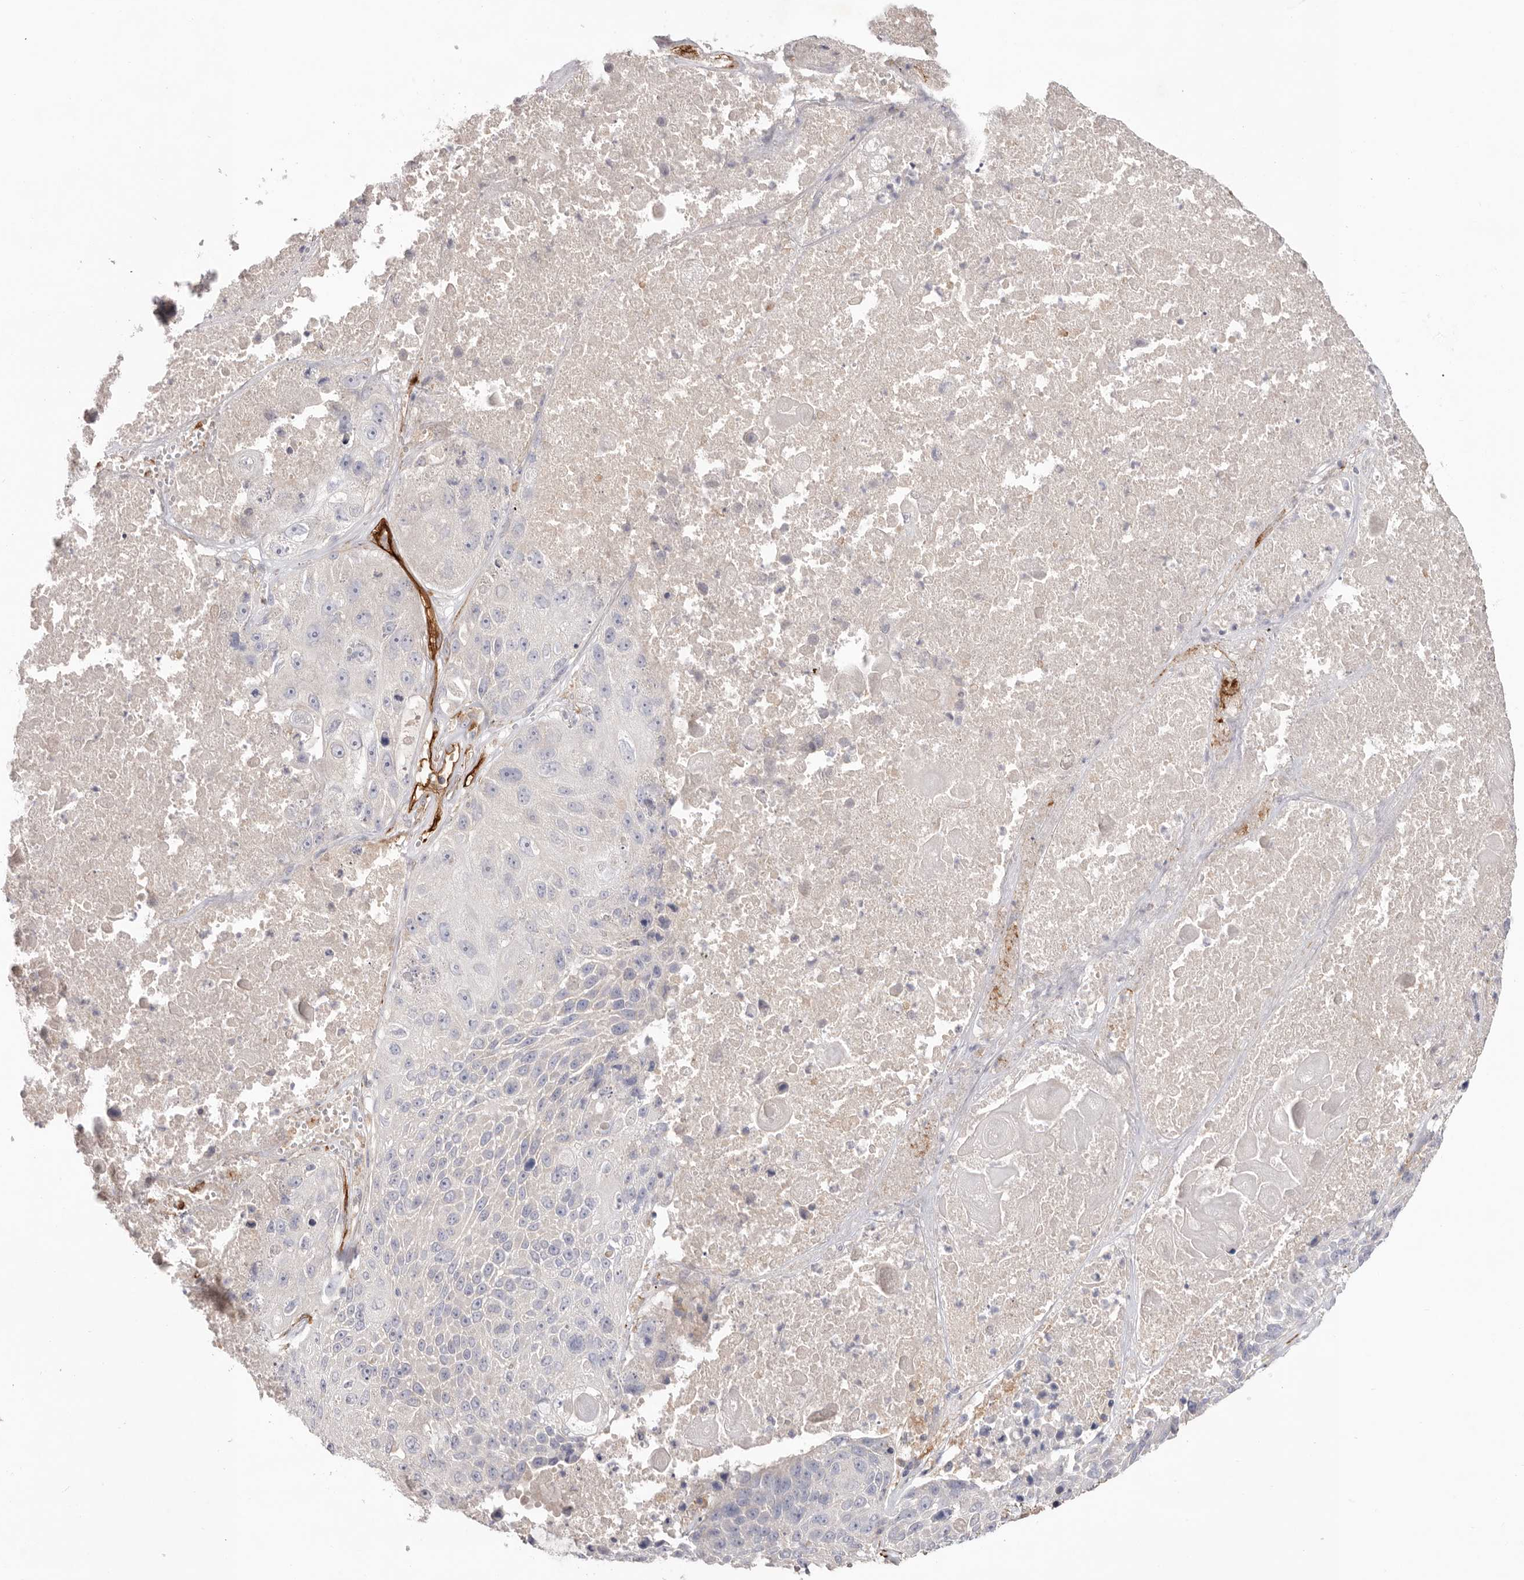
{"staining": {"intensity": "negative", "quantity": "none", "location": "none"}, "tissue": "lung cancer", "cell_type": "Tumor cells", "image_type": "cancer", "snomed": [{"axis": "morphology", "description": "Squamous cell carcinoma, NOS"}, {"axis": "topography", "description": "Lung"}], "caption": "Immunohistochemistry histopathology image of squamous cell carcinoma (lung) stained for a protein (brown), which displays no positivity in tumor cells.", "gene": "LRRC66", "patient": {"sex": "male", "age": 61}}